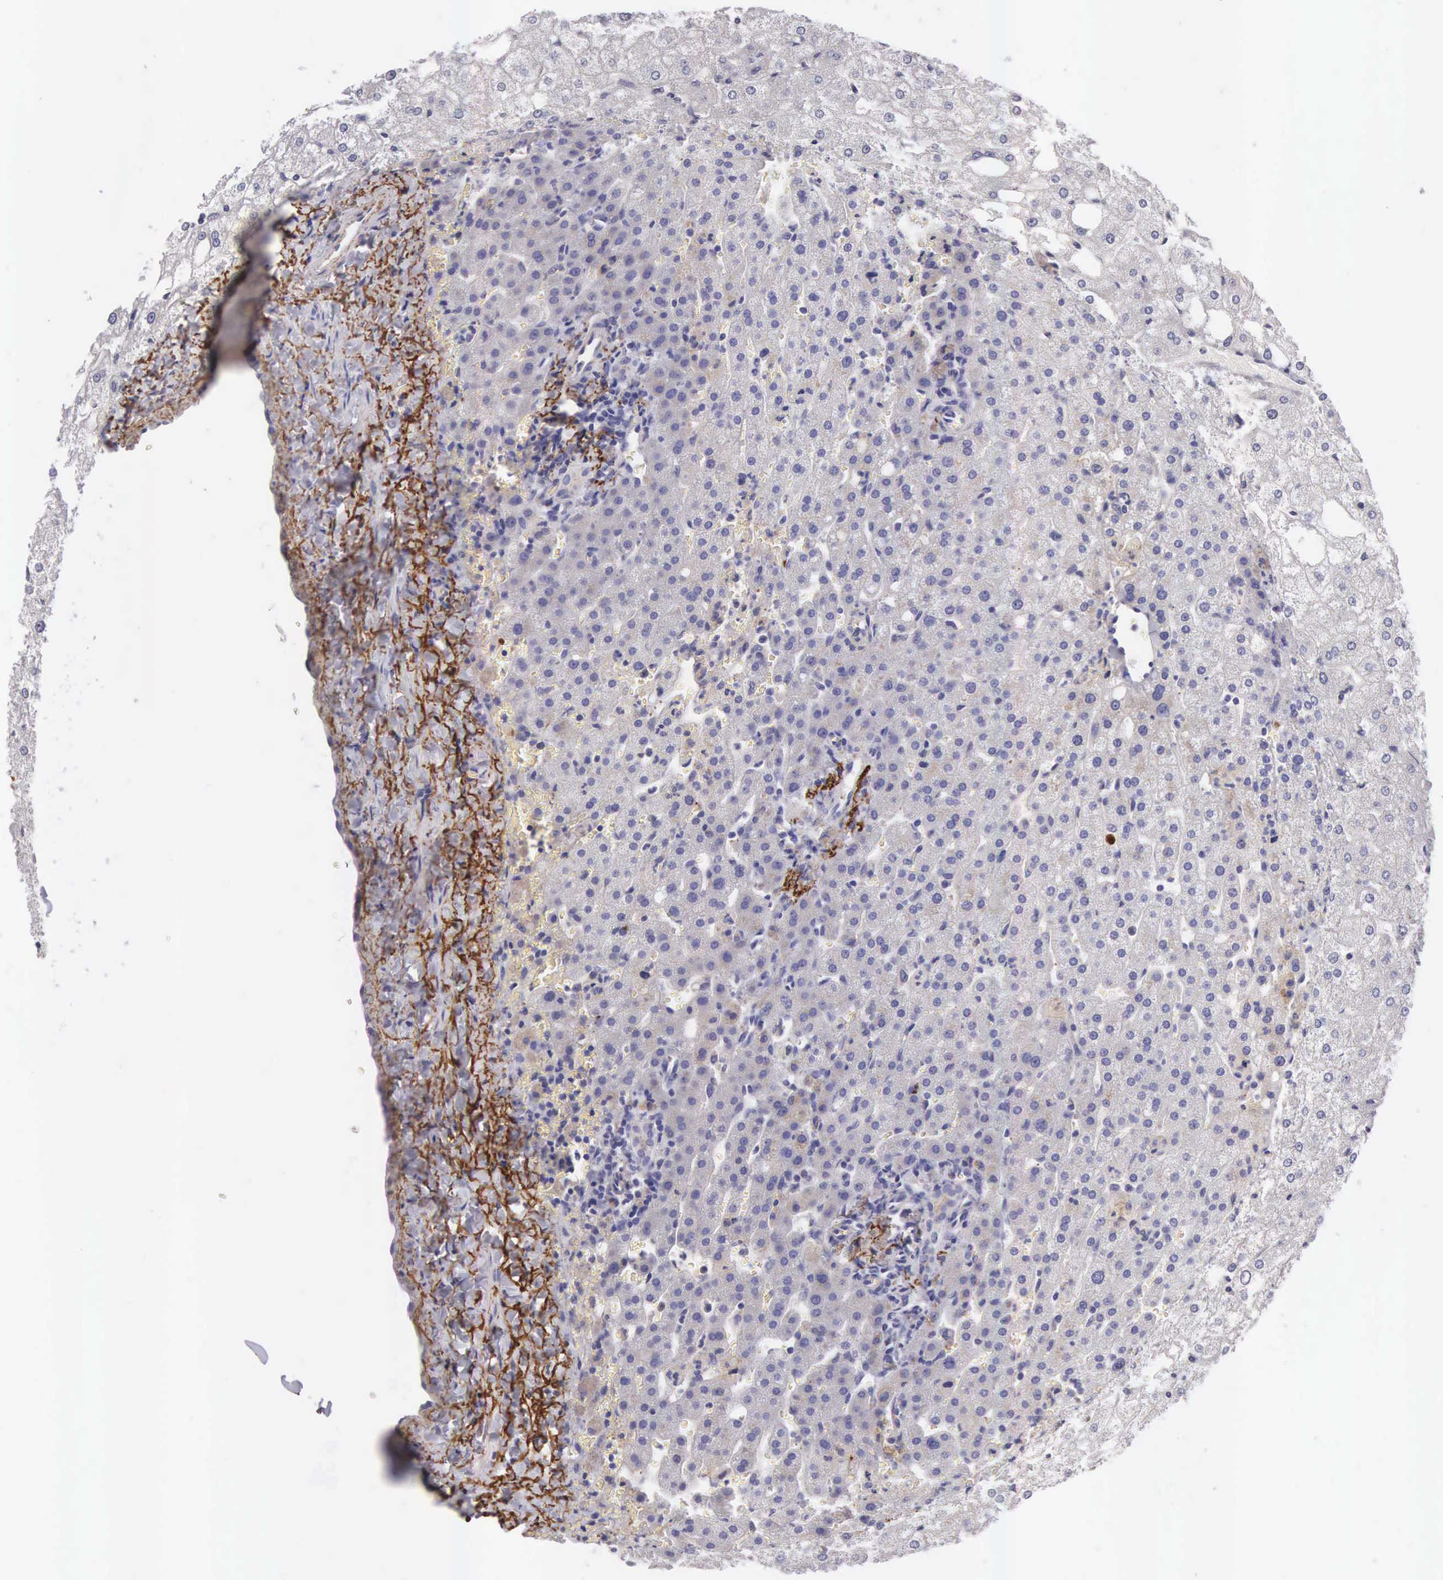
{"staining": {"intensity": "negative", "quantity": "none", "location": "none"}, "tissue": "liver", "cell_type": "Cholangiocytes", "image_type": "normal", "snomed": [{"axis": "morphology", "description": "Normal tissue, NOS"}, {"axis": "morphology", "description": "Adenocarcinoma, metastatic, NOS"}, {"axis": "topography", "description": "Liver"}], "caption": "Cholangiocytes show no significant positivity in normal liver. (Stains: DAB IHC with hematoxylin counter stain, Microscopy: brightfield microscopy at high magnification).", "gene": "CLU", "patient": {"sex": "male", "age": 38}}